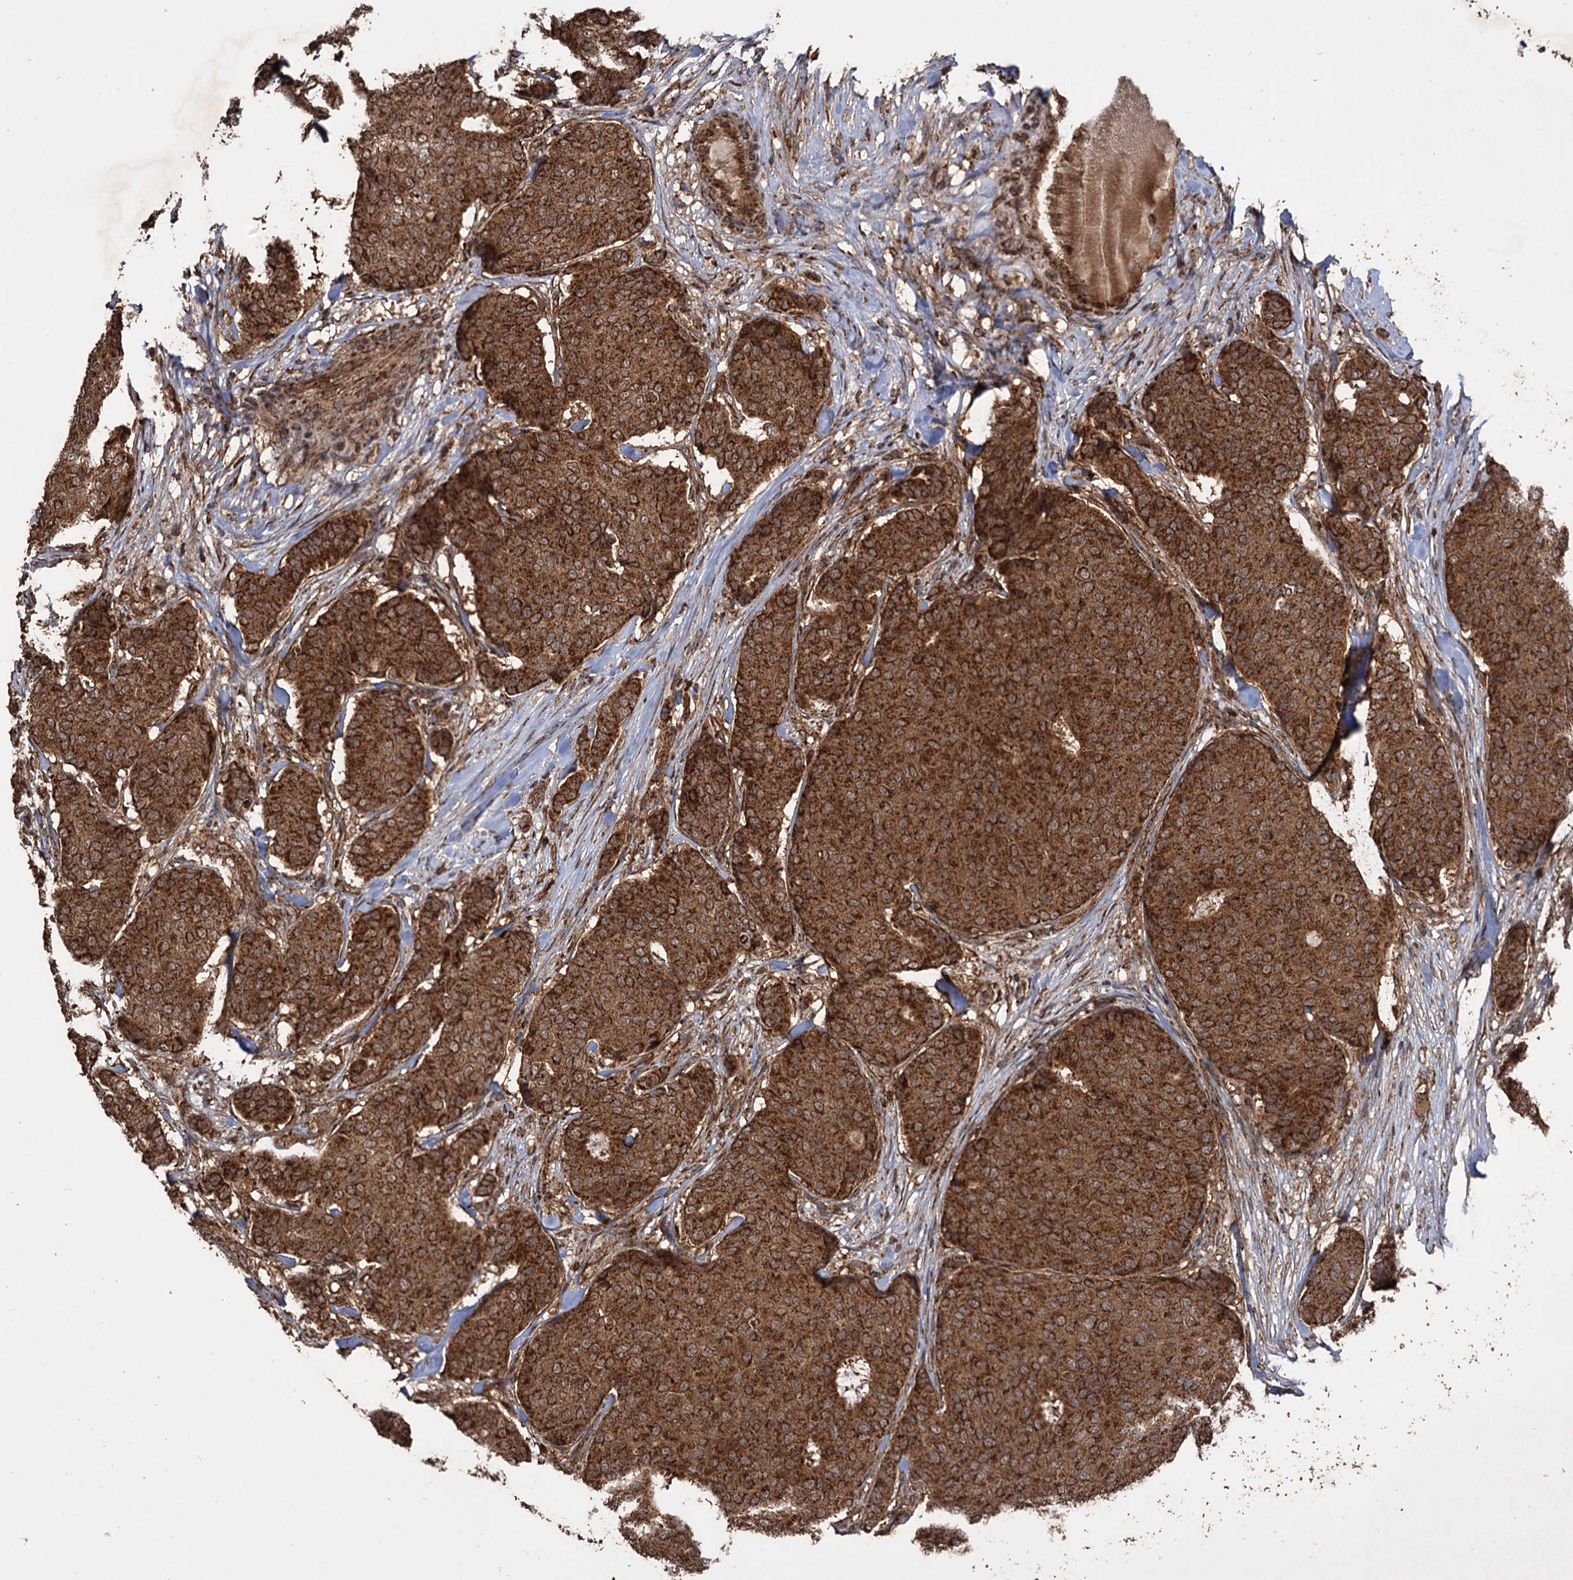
{"staining": {"intensity": "strong", "quantity": ">75%", "location": "cytoplasmic/membranous"}, "tissue": "breast cancer", "cell_type": "Tumor cells", "image_type": "cancer", "snomed": [{"axis": "morphology", "description": "Duct carcinoma"}, {"axis": "topography", "description": "Breast"}], "caption": "This is an image of immunohistochemistry staining of breast cancer, which shows strong positivity in the cytoplasmic/membranous of tumor cells.", "gene": "IPO4", "patient": {"sex": "female", "age": 75}}